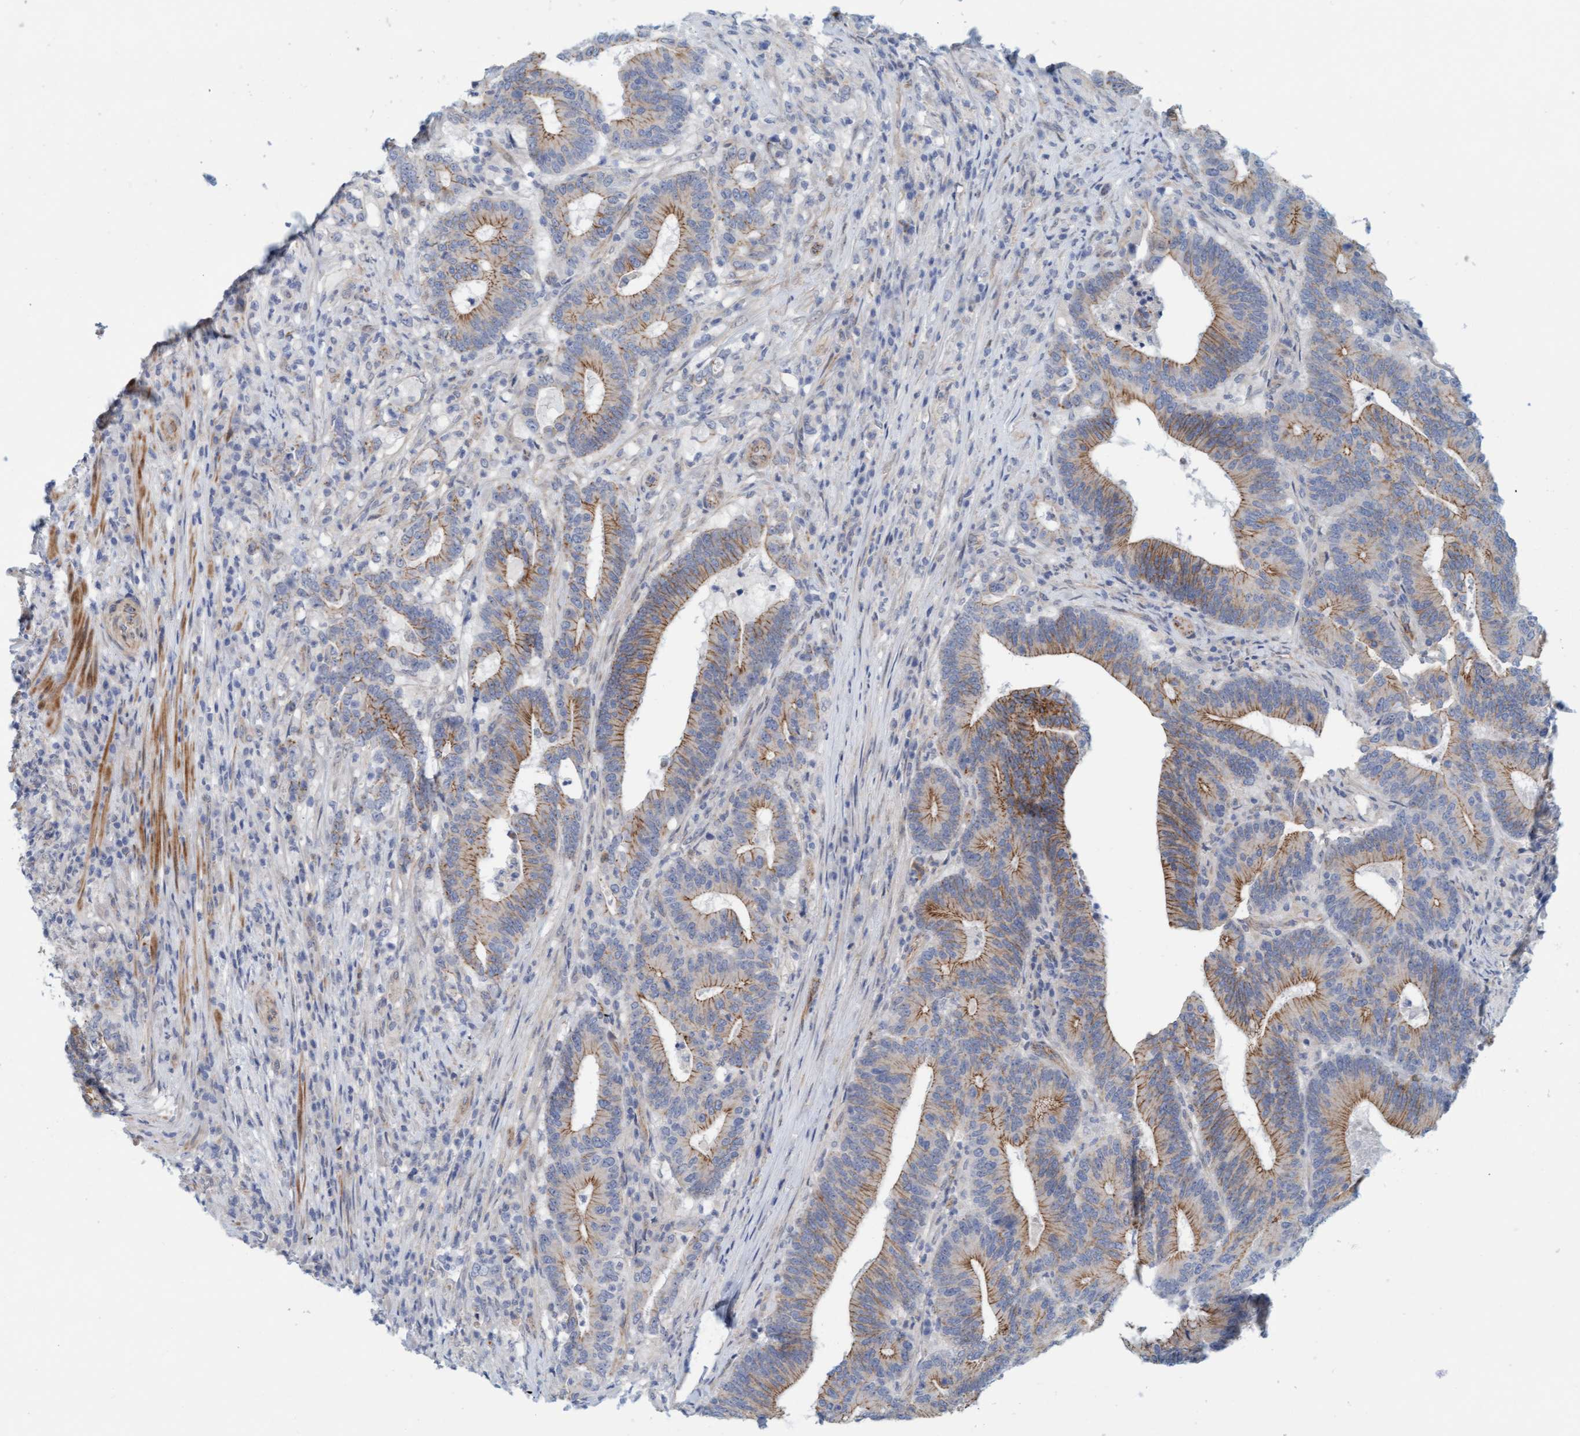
{"staining": {"intensity": "moderate", "quantity": ">75%", "location": "cytoplasmic/membranous"}, "tissue": "colorectal cancer", "cell_type": "Tumor cells", "image_type": "cancer", "snomed": [{"axis": "morphology", "description": "Adenocarcinoma, NOS"}, {"axis": "topography", "description": "Colon"}], "caption": "The immunohistochemical stain highlights moderate cytoplasmic/membranous expression in tumor cells of colorectal adenocarcinoma tissue. Nuclei are stained in blue.", "gene": "KRBA2", "patient": {"sex": "female", "age": 66}}